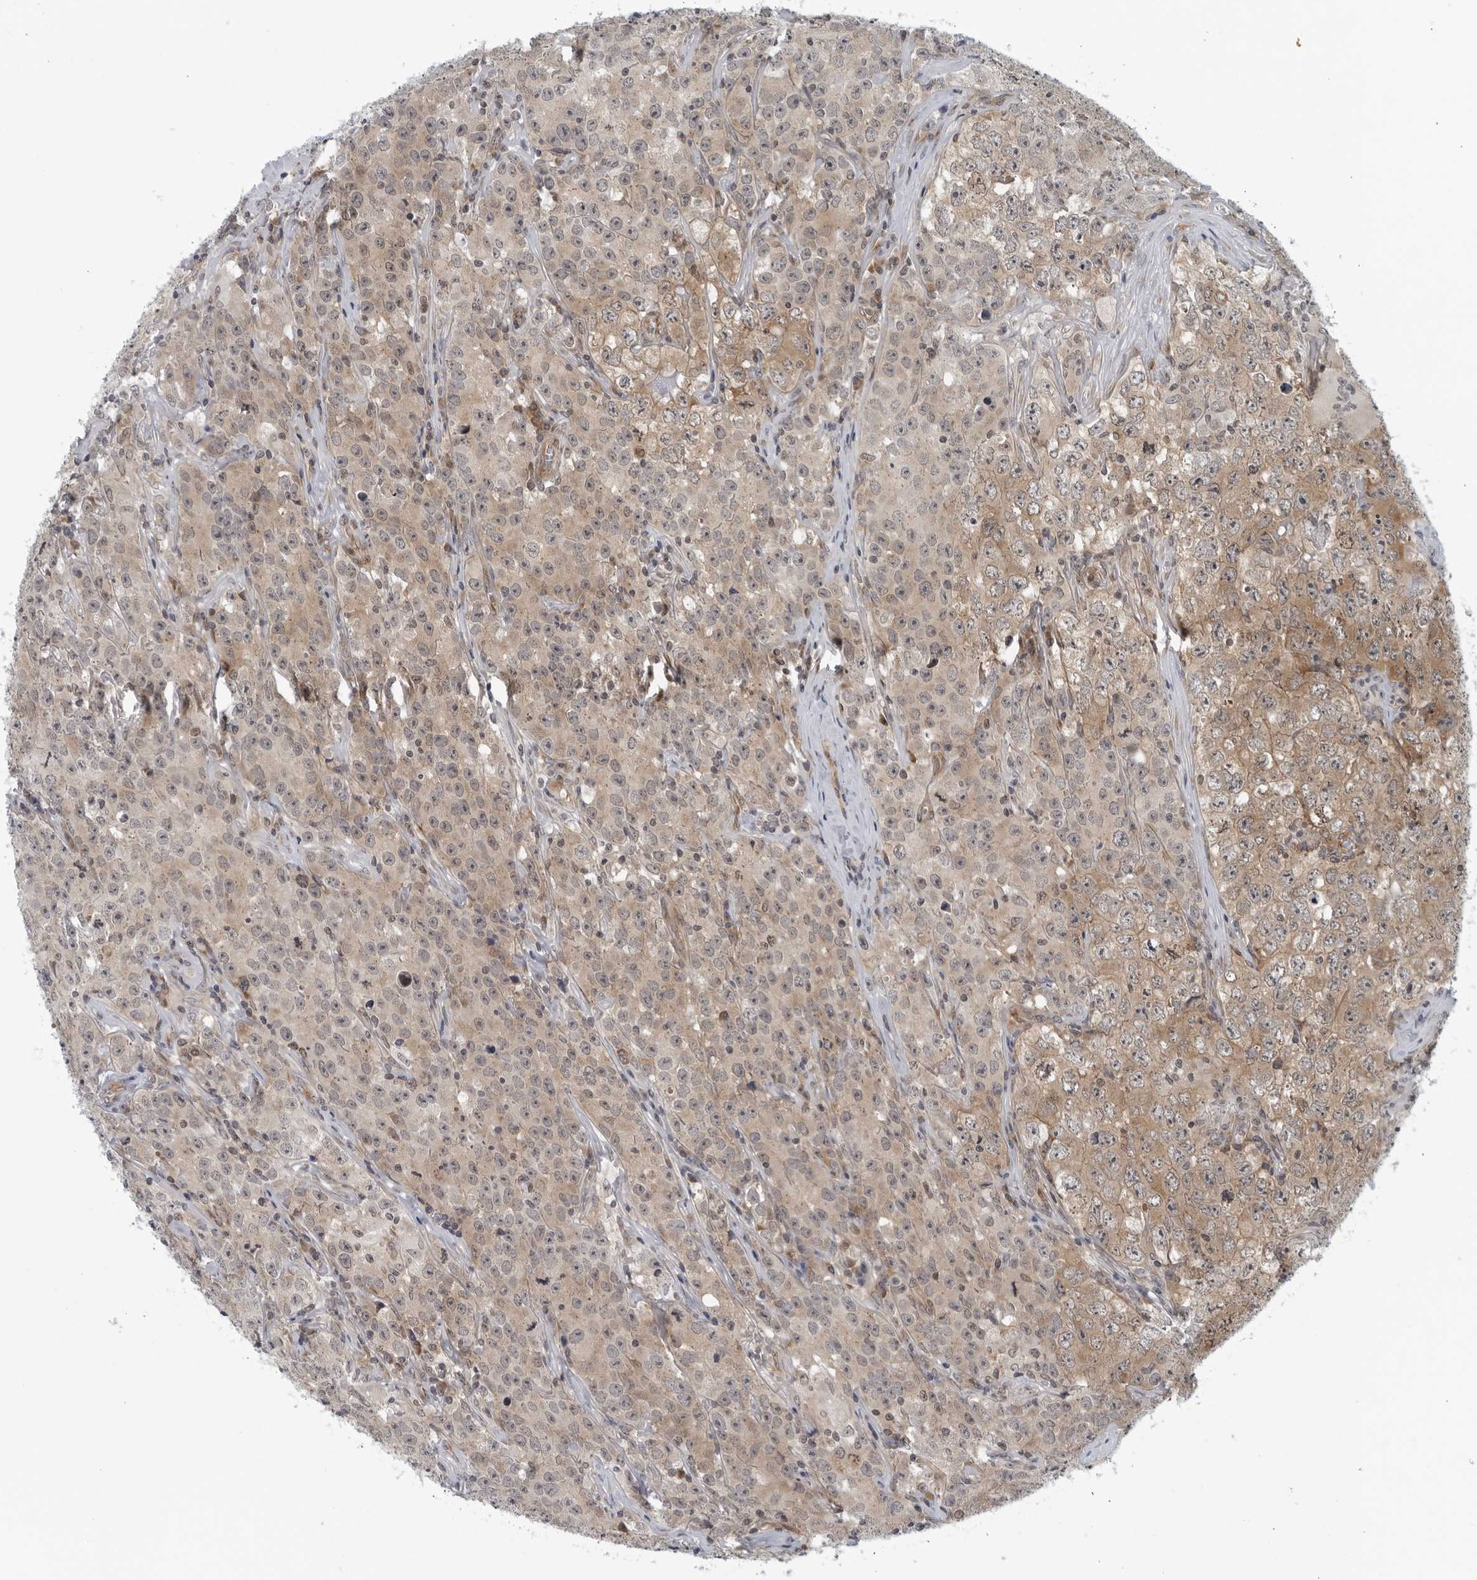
{"staining": {"intensity": "weak", "quantity": "25%-75%", "location": "cytoplasmic/membranous"}, "tissue": "testis cancer", "cell_type": "Tumor cells", "image_type": "cancer", "snomed": [{"axis": "morphology", "description": "Seminoma, NOS"}, {"axis": "morphology", "description": "Carcinoma, Embryonal, NOS"}, {"axis": "topography", "description": "Testis"}], "caption": "IHC of embryonal carcinoma (testis) reveals low levels of weak cytoplasmic/membranous positivity in approximately 25%-75% of tumor cells.", "gene": "RC3H1", "patient": {"sex": "male", "age": 43}}